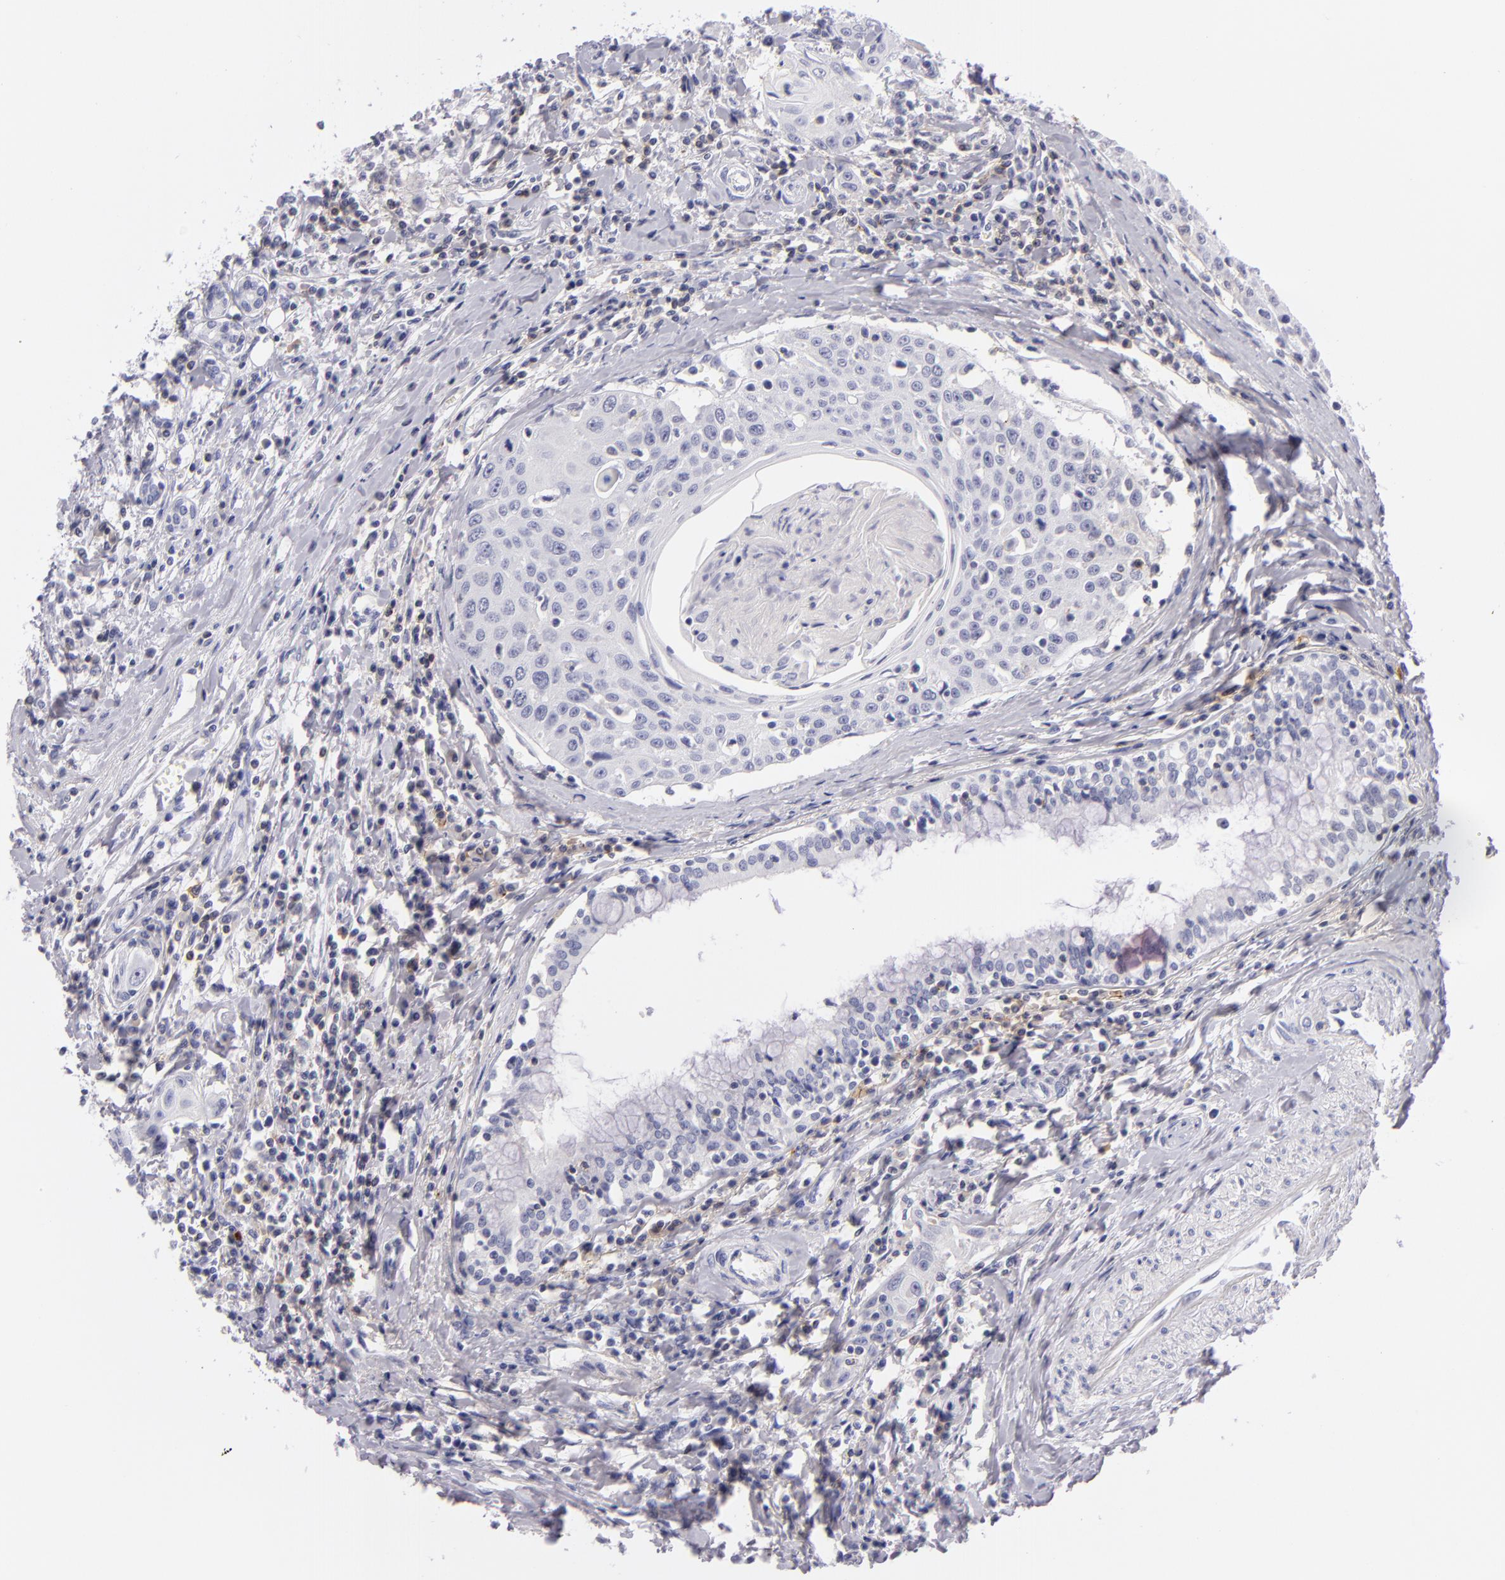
{"staining": {"intensity": "negative", "quantity": "none", "location": "none"}, "tissue": "head and neck cancer", "cell_type": "Tumor cells", "image_type": "cancer", "snomed": [{"axis": "morphology", "description": "Squamous cell carcinoma, NOS"}, {"axis": "morphology", "description": "Squamous cell carcinoma, metastatic, NOS"}, {"axis": "topography", "description": "Lymph node"}, {"axis": "topography", "description": "Salivary gland"}, {"axis": "topography", "description": "Head-Neck"}], "caption": "This is a image of immunohistochemistry staining of head and neck cancer, which shows no staining in tumor cells.", "gene": "CD48", "patient": {"sex": "female", "age": 74}}